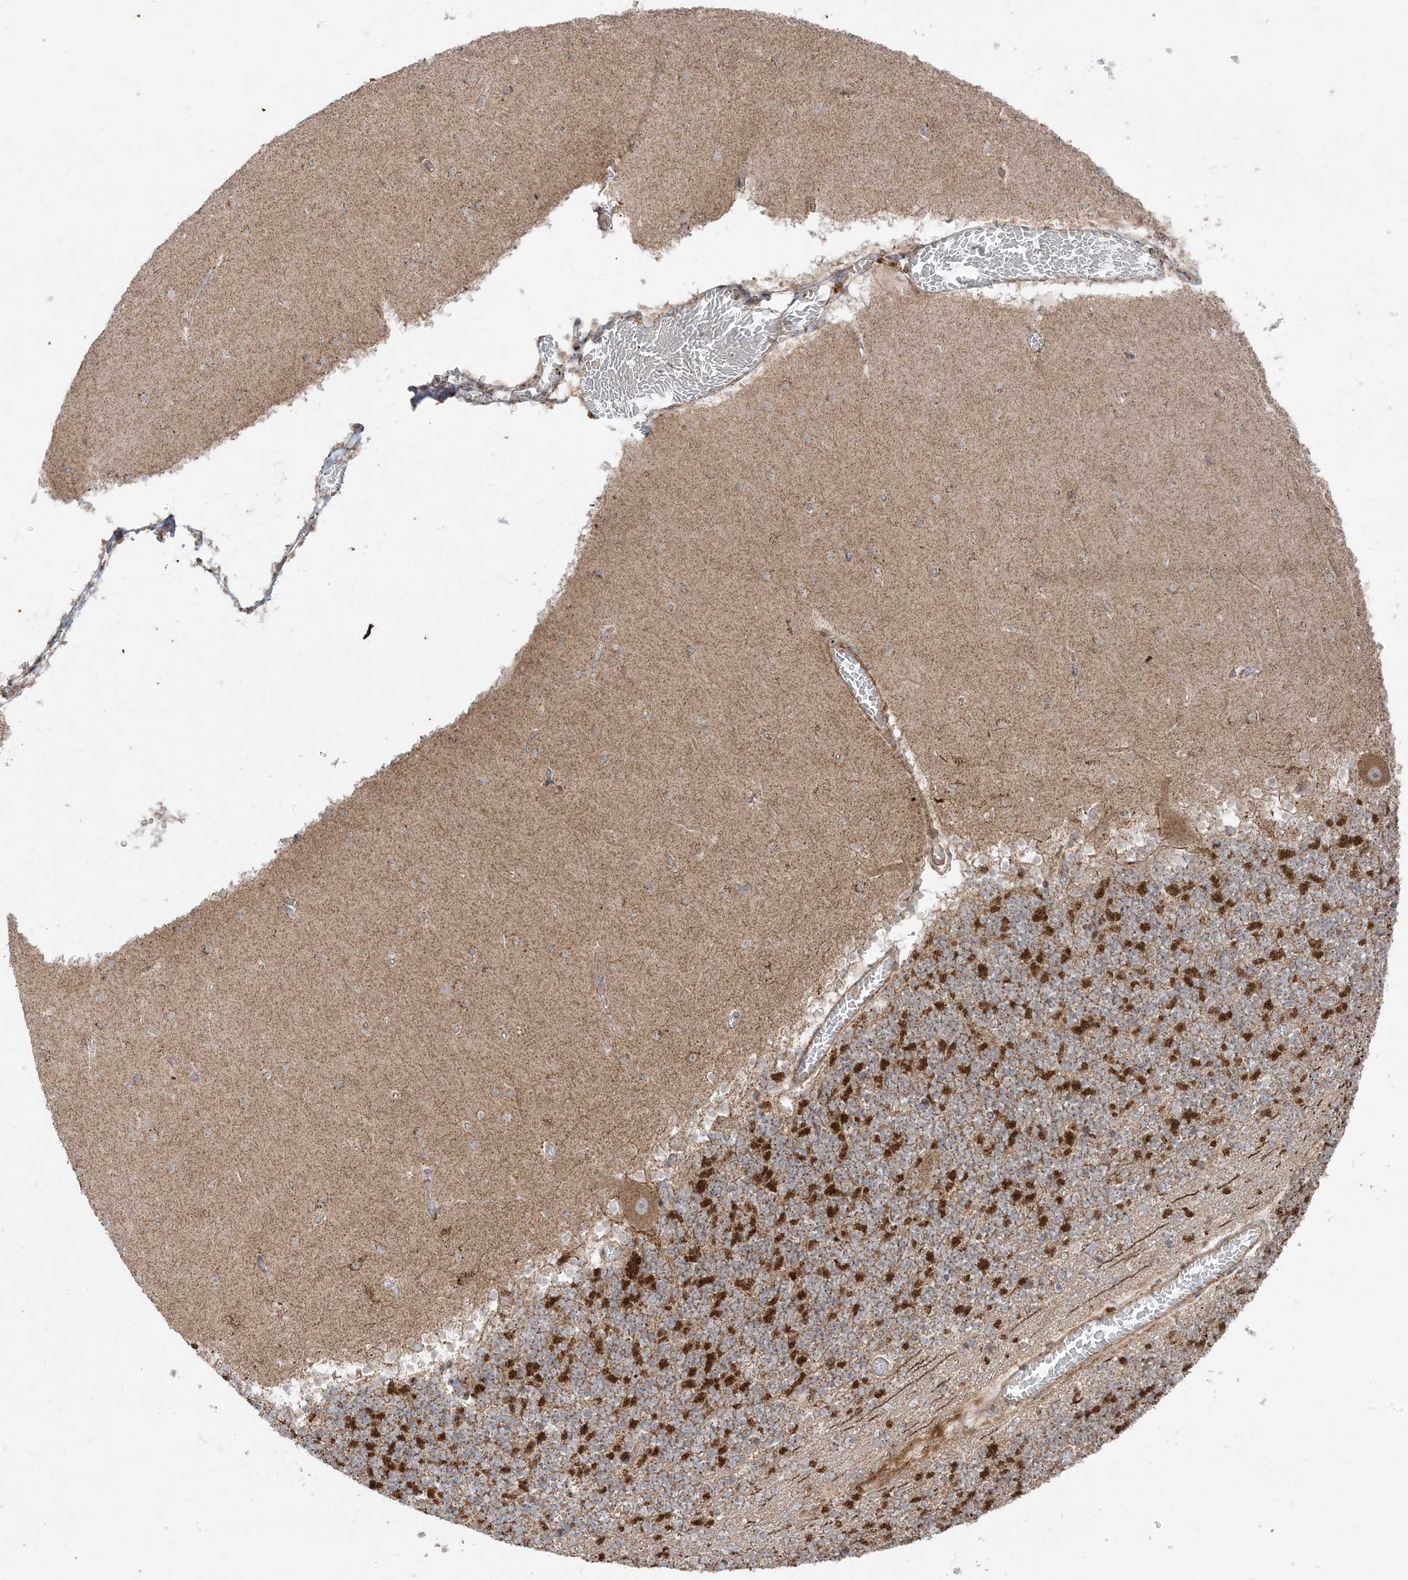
{"staining": {"intensity": "strong", "quantity": "25%-75%", "location": "cytoplasmic/membranous"}, "tissue": "cerebellum", "cell_type": "Cells in granular layer", "image_type": "normal", "snomed": [{"axis": "morphology", "description": "Normal tissue, NOS"}, {"axis": "topography", "description": "Cerebellum"}], "caption": "Strong cytoplasmic/membranous positivity for a protein is present in approximately 25%-75% of cells in granular layer of unremarkable cerebellum using immunohistochemistry.", "gene": "AARS2", "patient": {"sex": "female", "age": 28}}